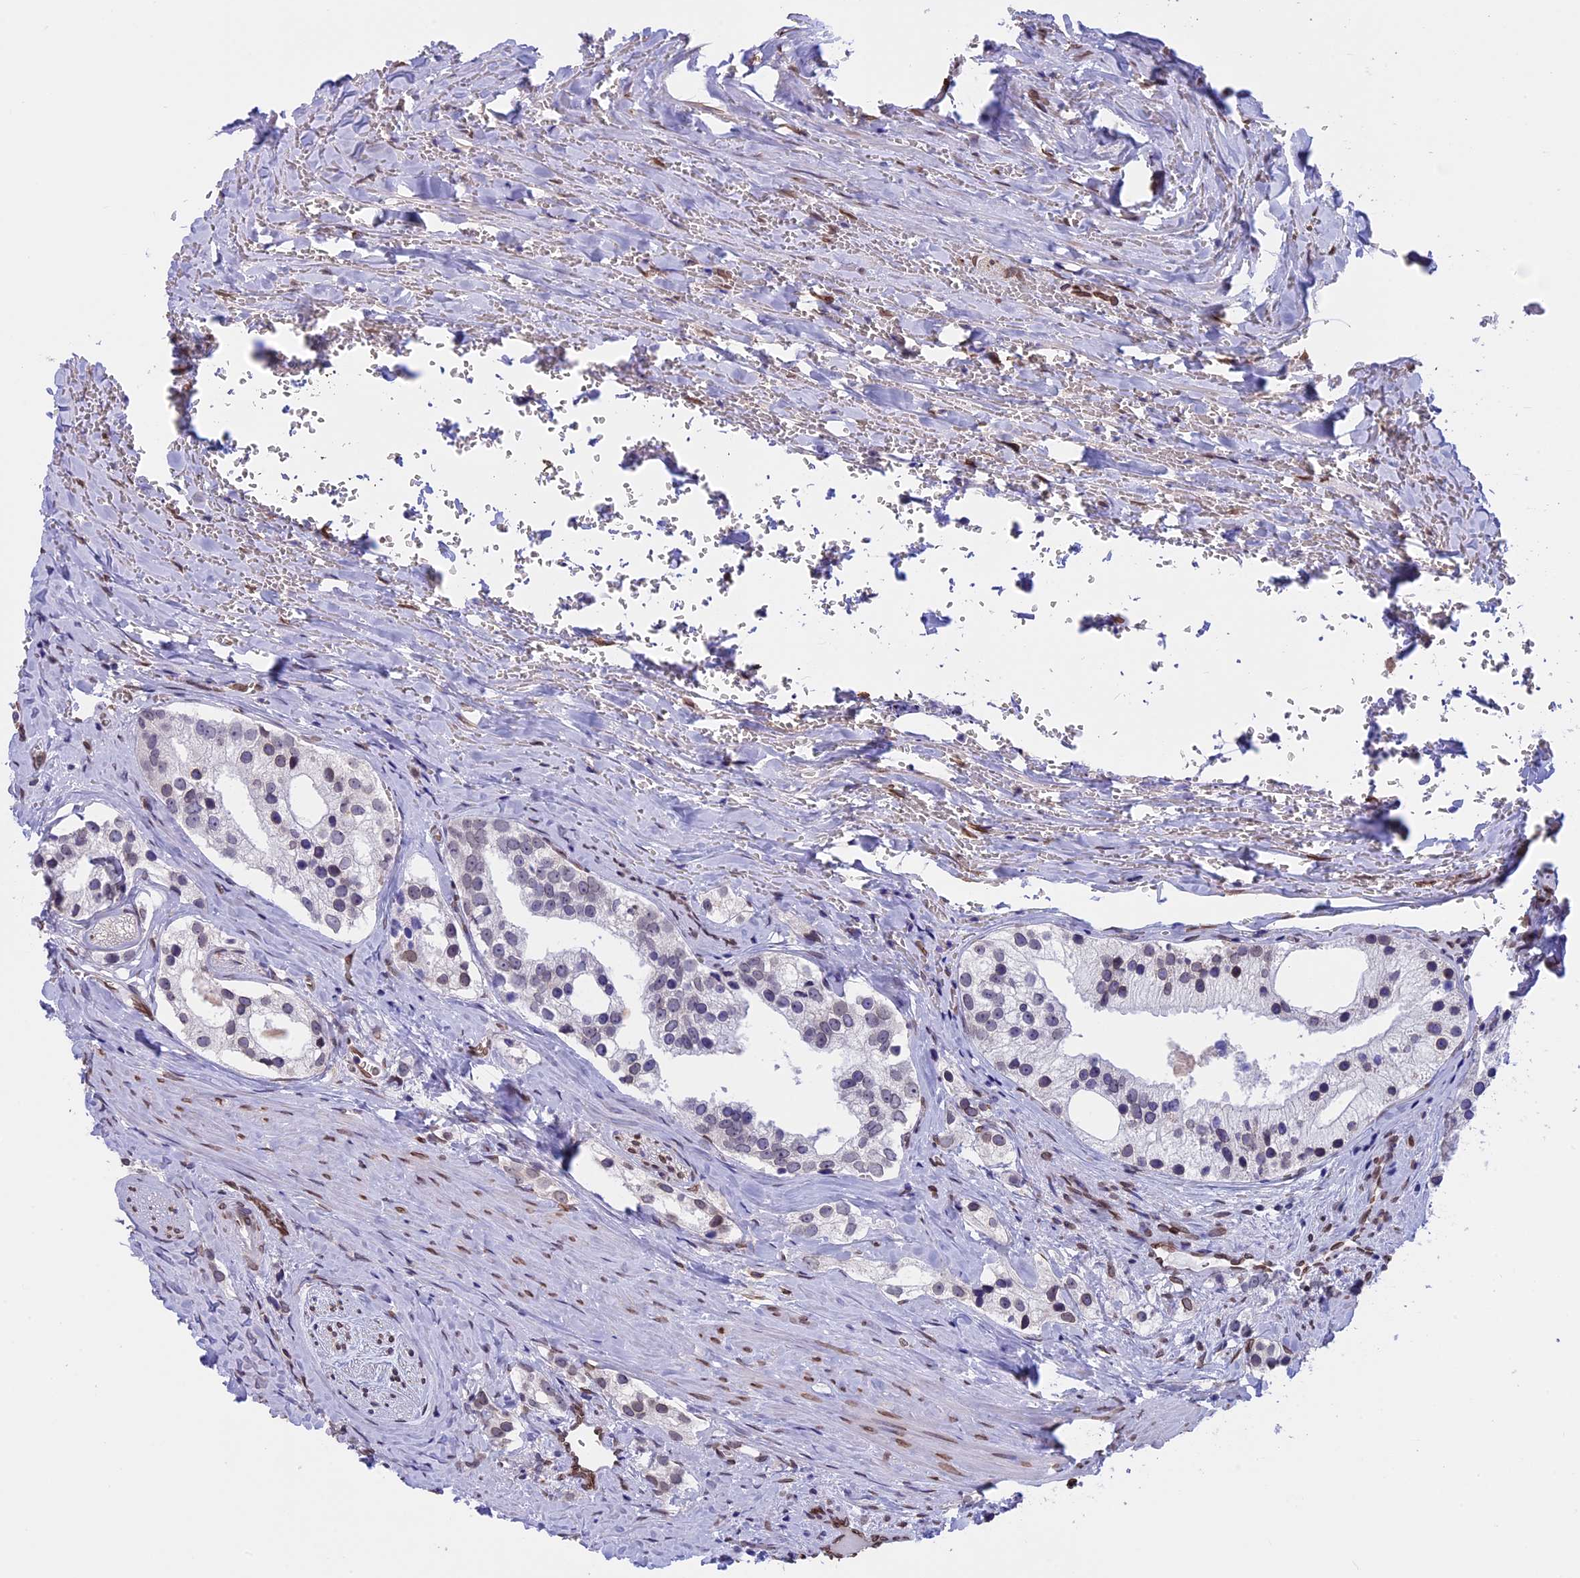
{"staining": {"intensity": "weak", "quantity": "<25%", "location": "cytoplasmic/membranous,nuclear"}, "tissue": "prostate cancer", "cell_type": "Tumor cells", "image_type": "cancer", "snomed": [{"axis": "morphology", "description": "Adenocarcinoma, High grade"}, {"axis": "topography", "description": "Prostate"}], "caption": "The photomicrograph shows no significant staining in tumor cells of prostate cancer (adenocarcinoma (high-grade)).", "gene": "TMPRSS7", "patient": {"sex": "male", "age": 66}}